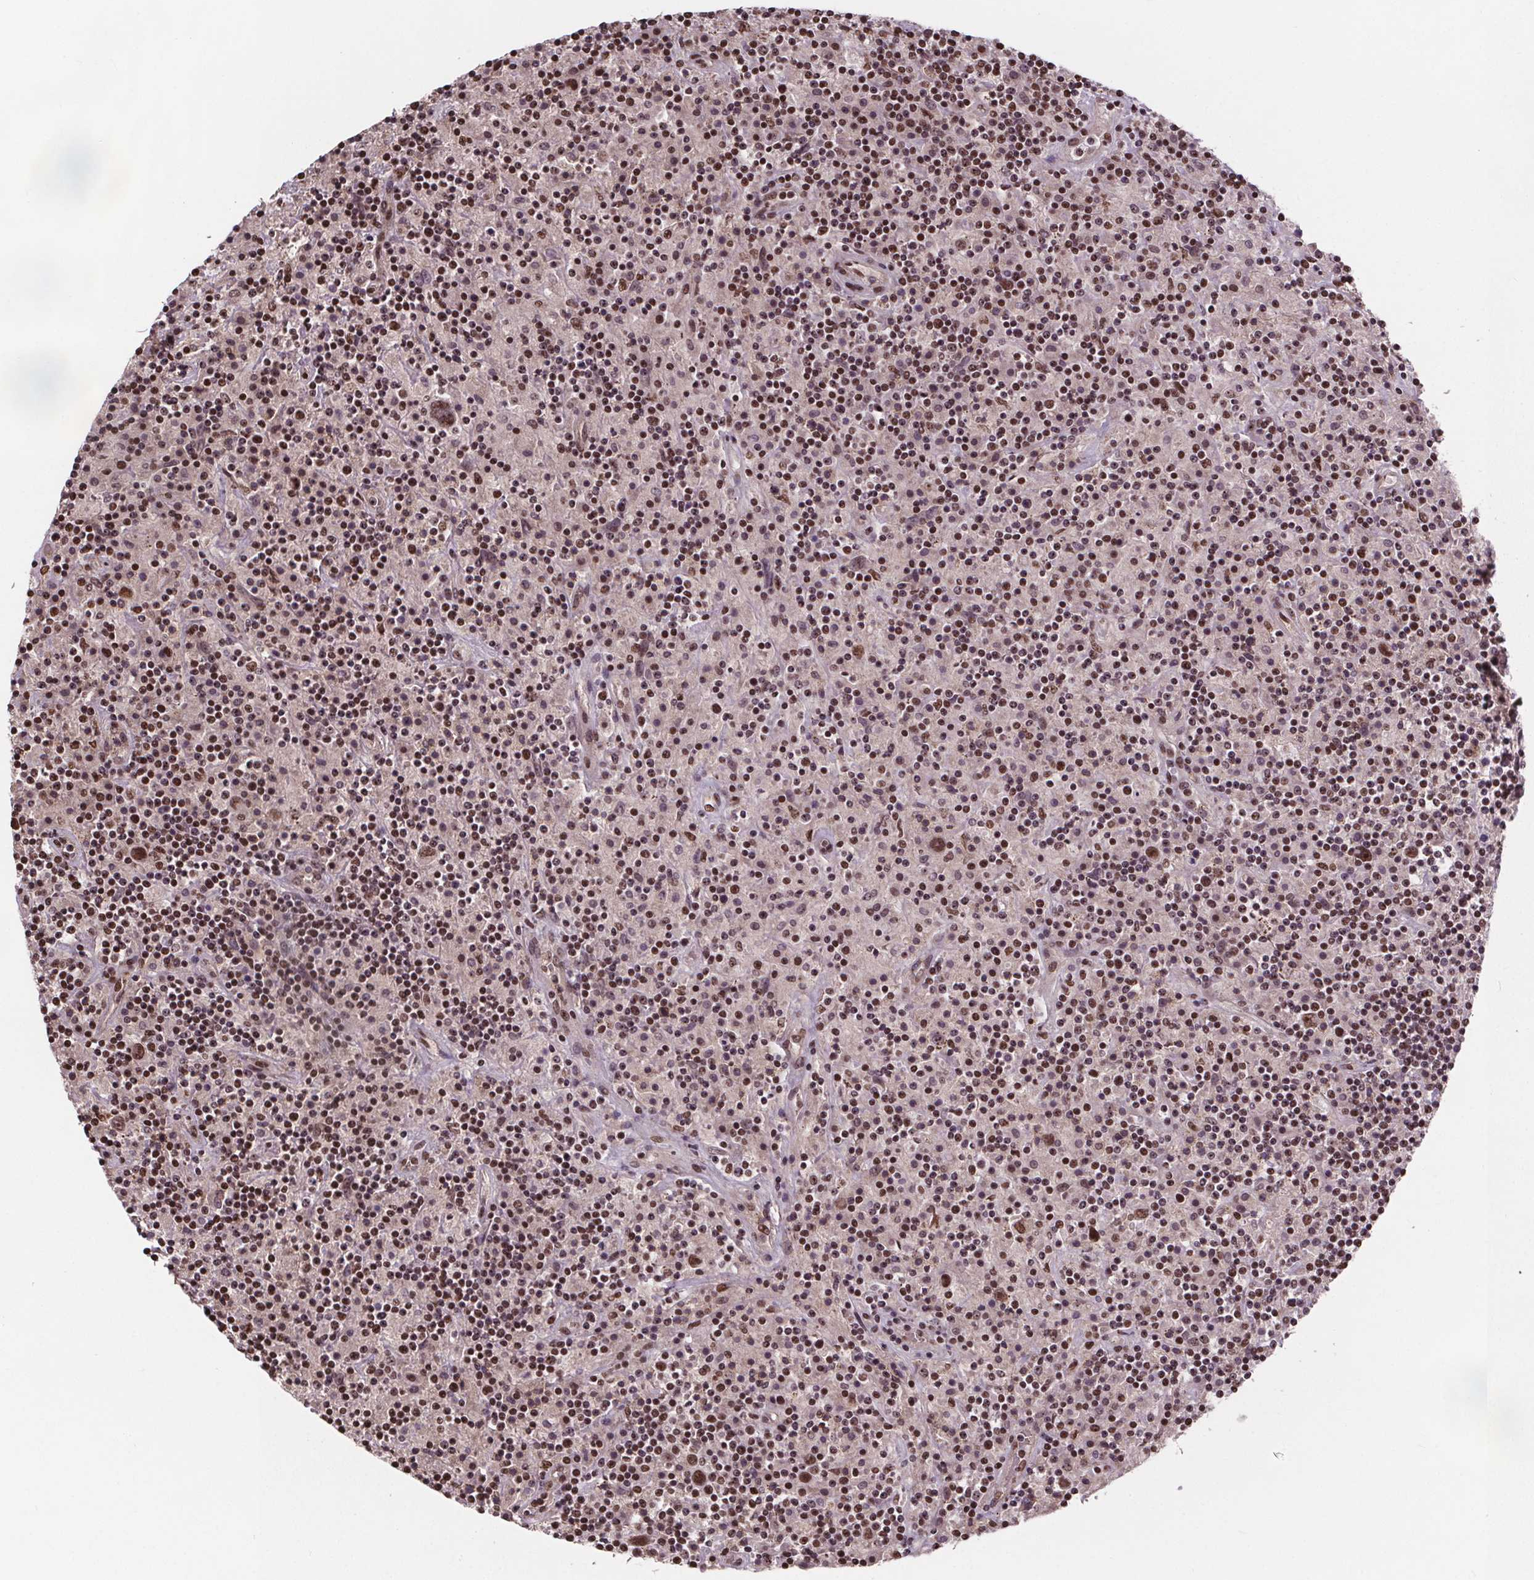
{"staining": {"intensity": "moderate", "quantity": ">75%", "location": "nuclear"}, "tissue": "lymphoma", "cell_type": "Tumor cells", "image_type": "cancer", "snomed": [{"axis": "morphology", "description": "Hodgkin's disease, NOS"}, {"axis": "topography", "description": "Lymph node"}], "caption": "Lymphoma stained with a protein marker displays moderate staining in tumor cells.", "gene": "JARID2", "patient": {"sex": "male", "age": 70}}